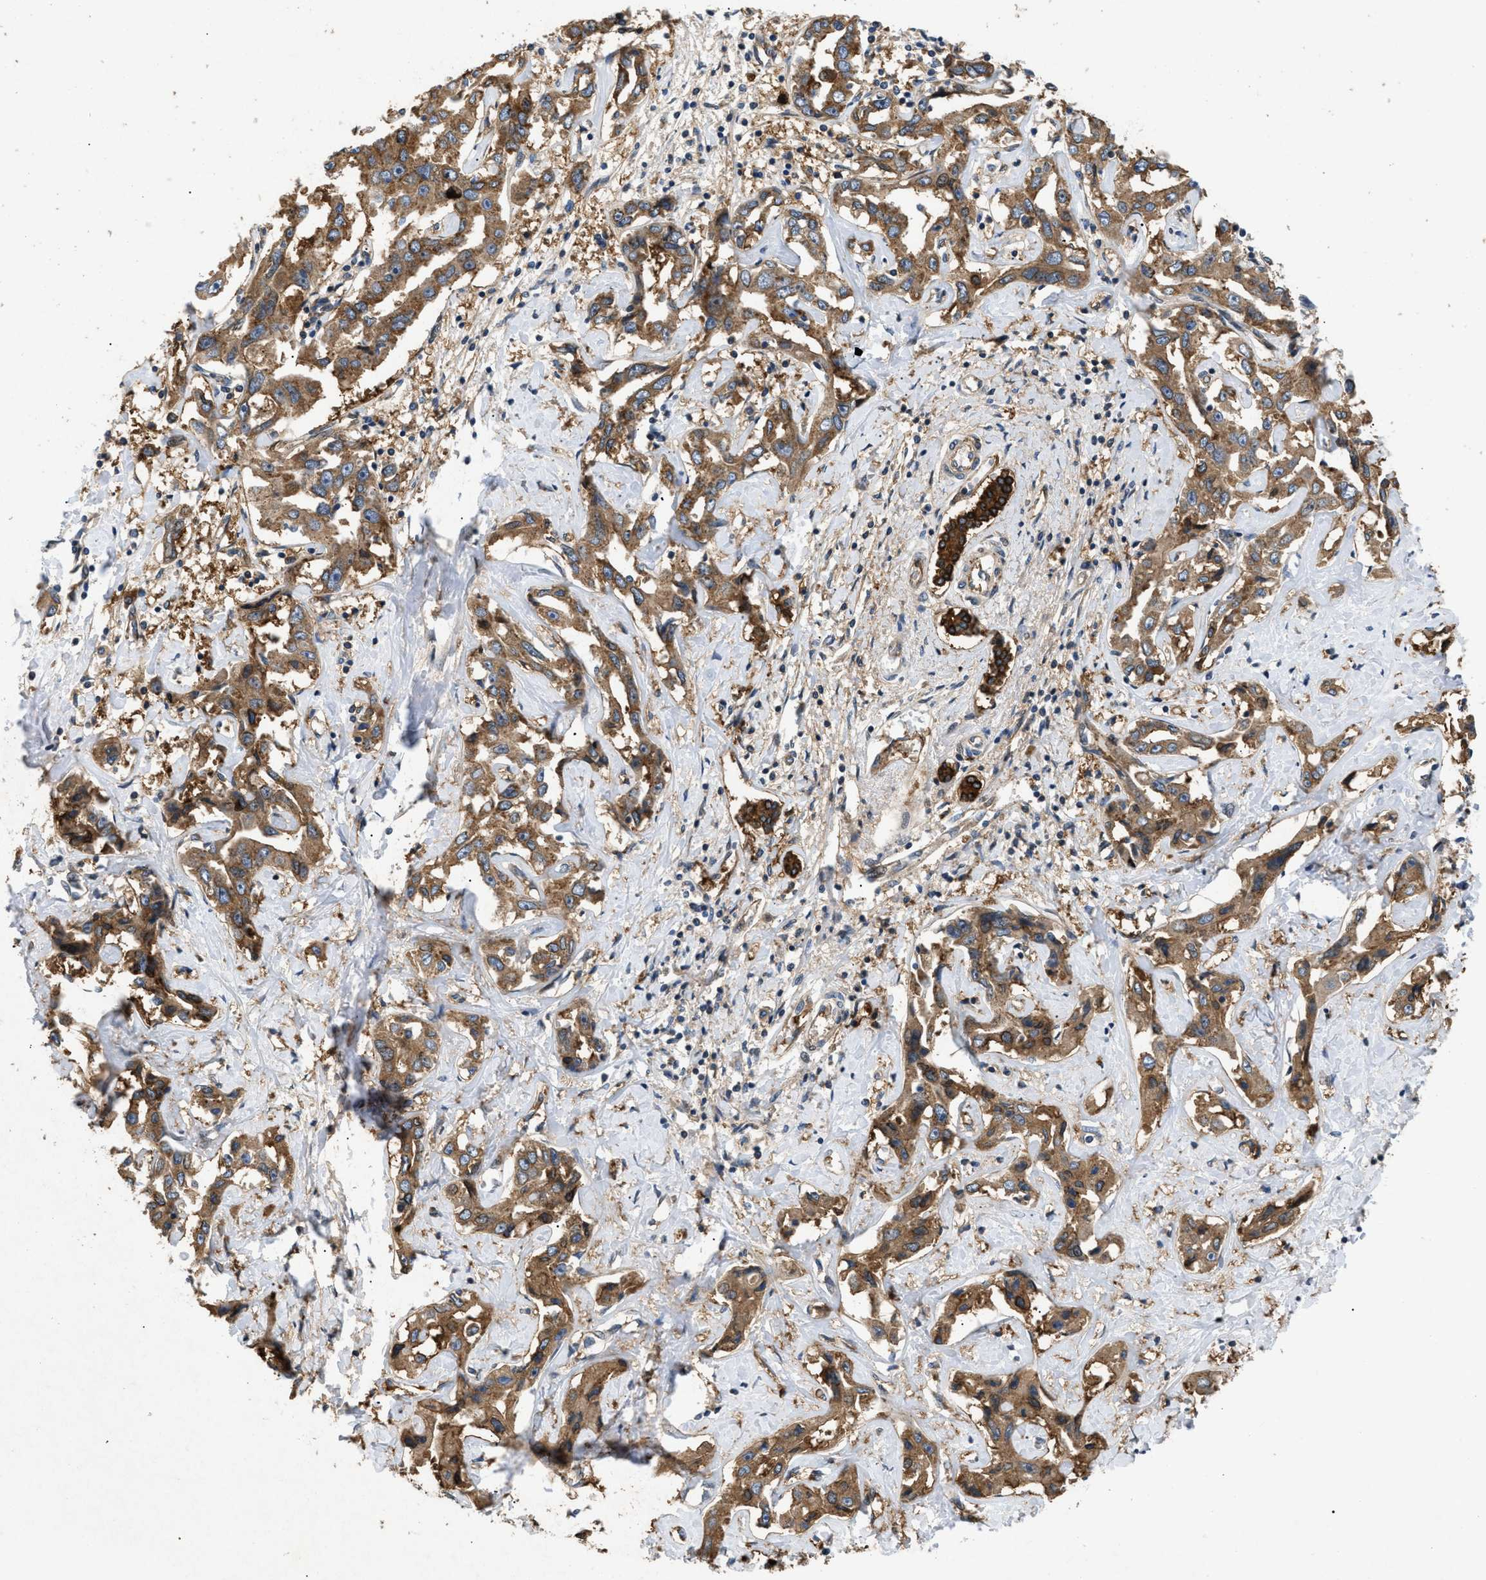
{"staining": {"intensity": "strong", "quantity": ">75%", "location": "cytoplasmic/membranous"}, "tissue": "liver cancer", "cell_type": "Tumor cells", "image_type": "cancer", "snomed": [{"axis": "morphology", "description": "Cholangiocarcinoma"}, {"axis": "topography", "description": "Liver"}], "caption": "DAB (3,3'-diaminobenzidine) immunohistochemical staining of liver cholangiocarcinoma exhibits strong cytoplasmic/membranous protein positivity in approximately >75% of tumor cells.", "gene": "LYSMD3", "patient": {"sex": "male", "age": 59}}